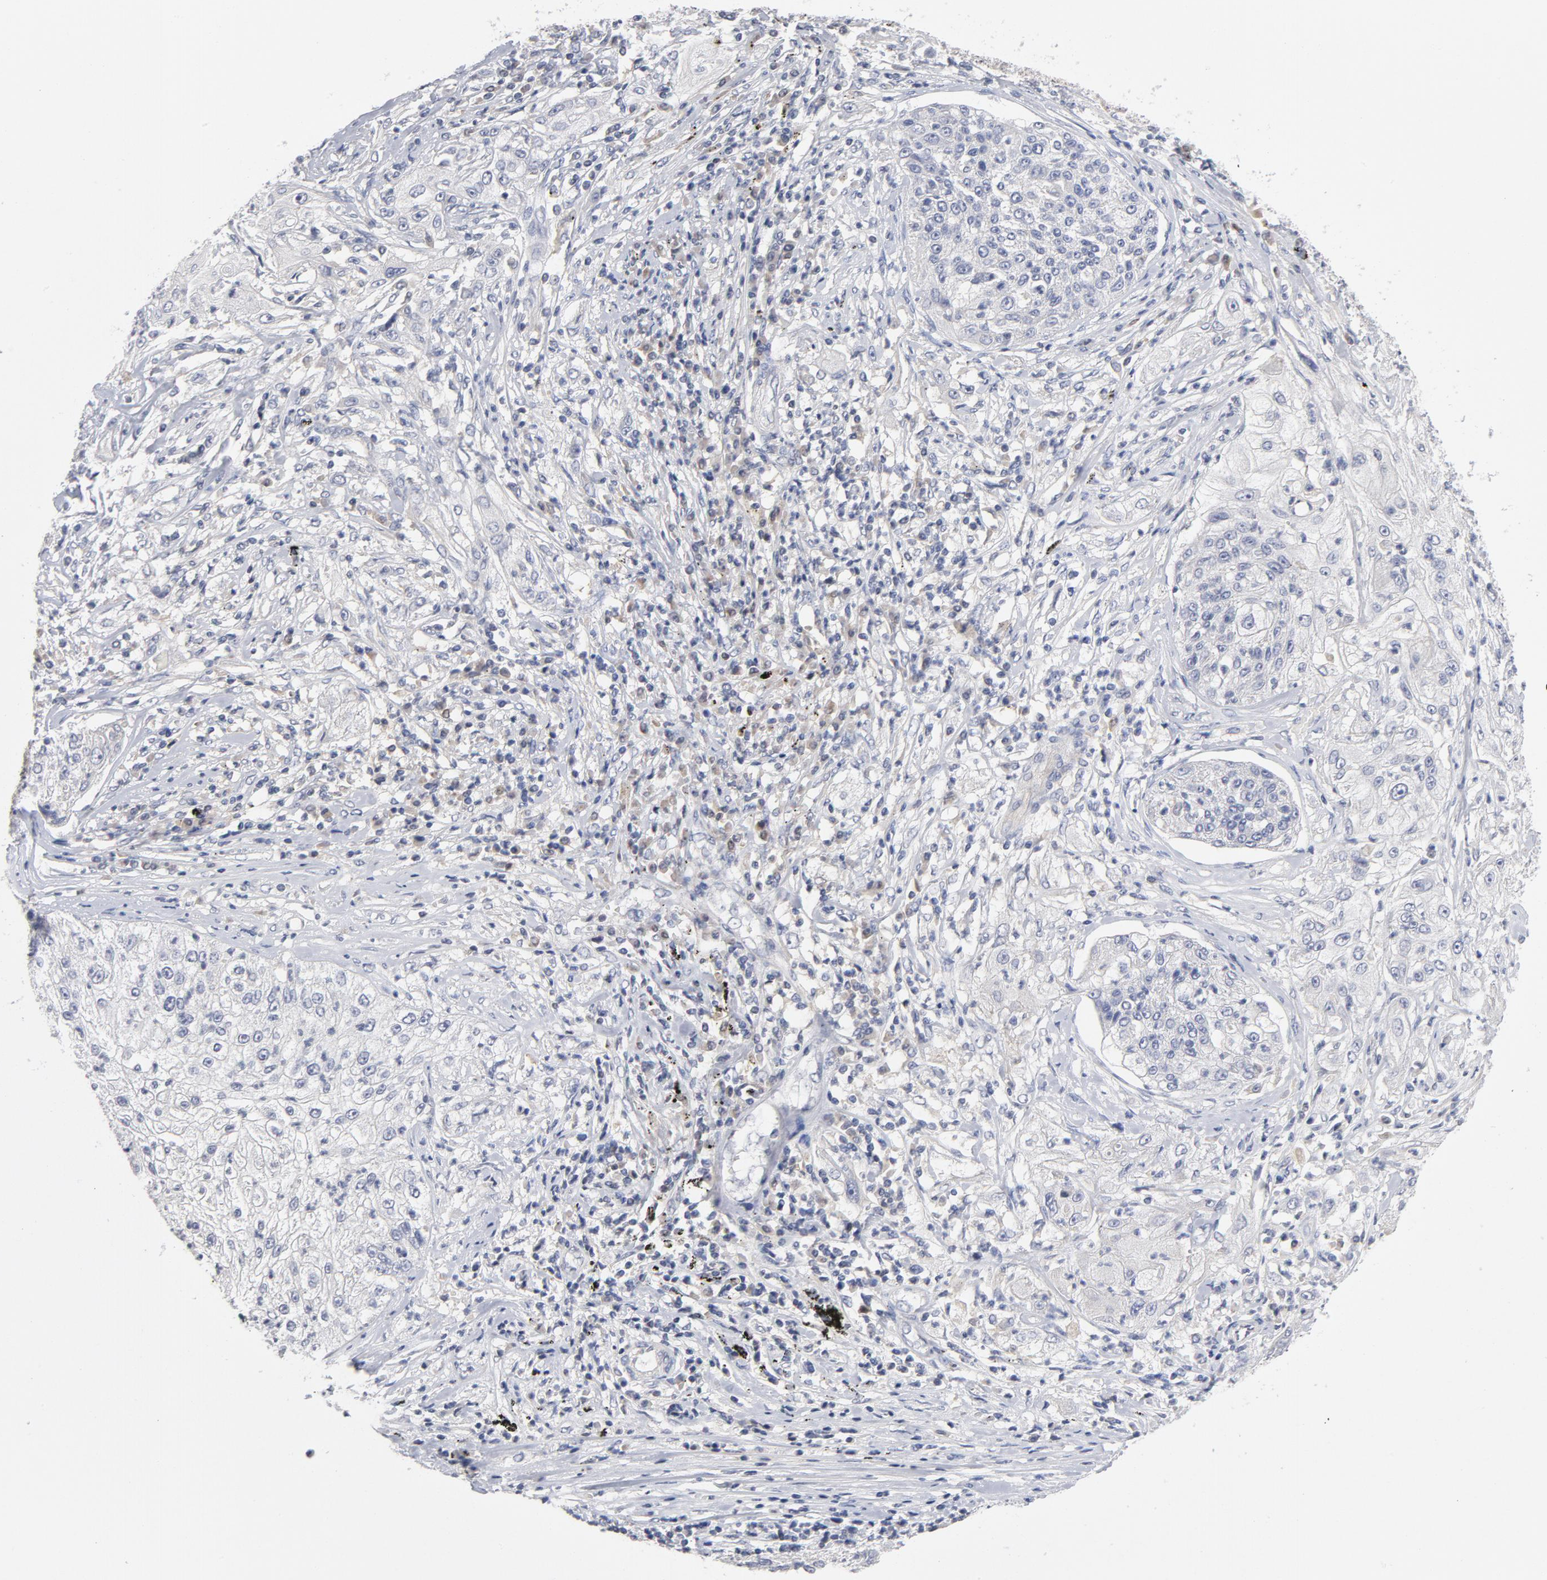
{"staining": {"intensity": "weak", "quantity": ">75%", "location": "cytoplasmic/membranous"}, "tissue": "lung cancer", "cell_type": "Tumor cells", "image_type": "cancer", "snomed": [{"axis": "morphology", "description": "Inflammation, NOS"}, {"axis": "morphology", "description": "Squamous cell carcinoma, NOS"}, {"axis": "topography", "description": "Lymph node"}, {"axis": "topography", "description": "Soft tissue"}, {"axis": "topography", "description": "Lung"}], "caption": "Immunohistochemical staining of lung cancer reveals weak cytoplasmic/membranous protein staining in about >75% of tumor cells. Nuclei are stained in blue.", "gene": "TRADD", "patient": {"sex": "male", "age": 66}}